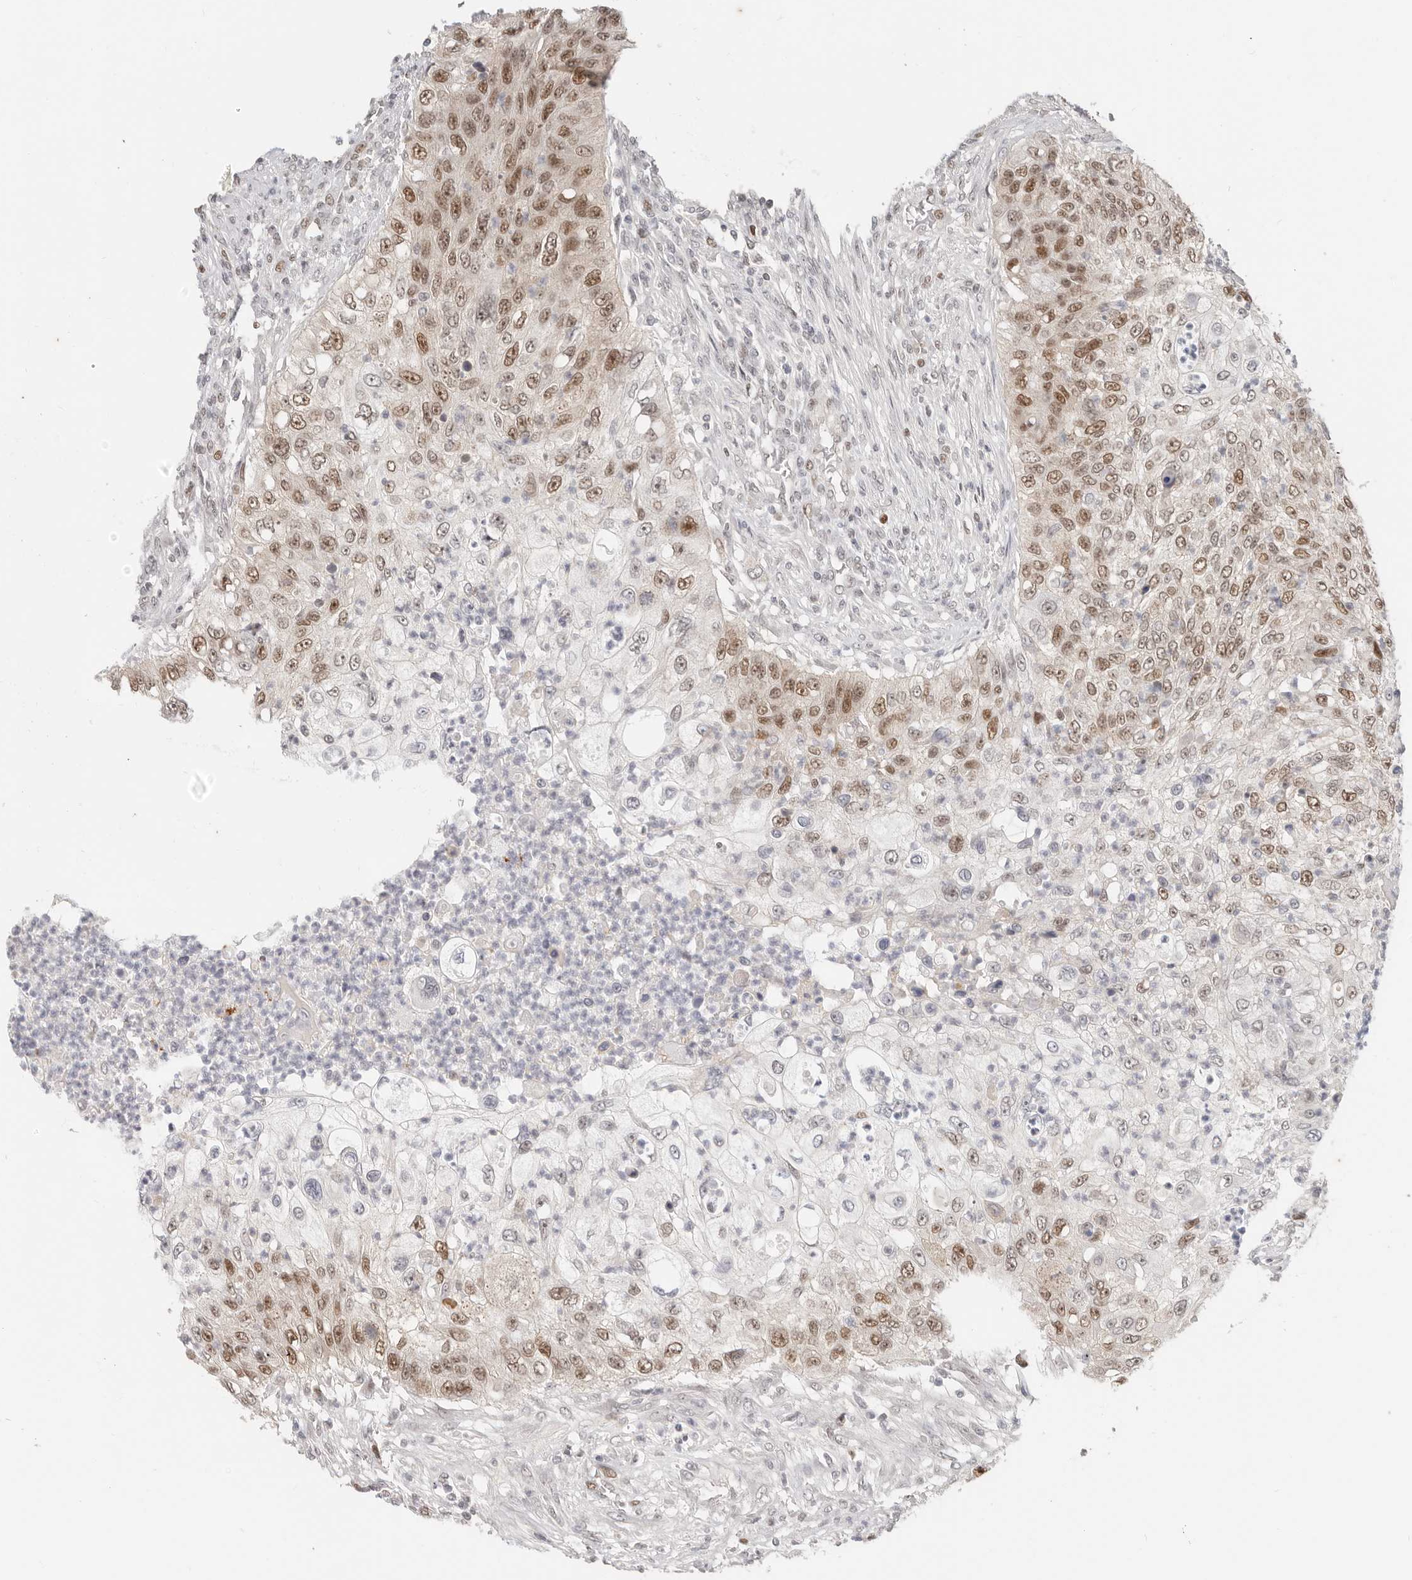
{"staining": {"intensity": "moderate", "quantity": ">75%", "location": "nuclear"}, "tissue": "urothelial cancer", "cell_type": "Tumor cells", "image_type": "cancer", "snomed": [{"axis": "morphology", "description": "Urothelial carcinoma, High grade"}, {"axis": "topography", "description": "Urinary bladder"}], "caption": "Human urothelial cancer stained for a protein (brown) reveals moderate nuclear positive positivity in approximately >75% of tumor cells.", "gene": "RFC2", "patient": {"sex": "female", "age": 60}}